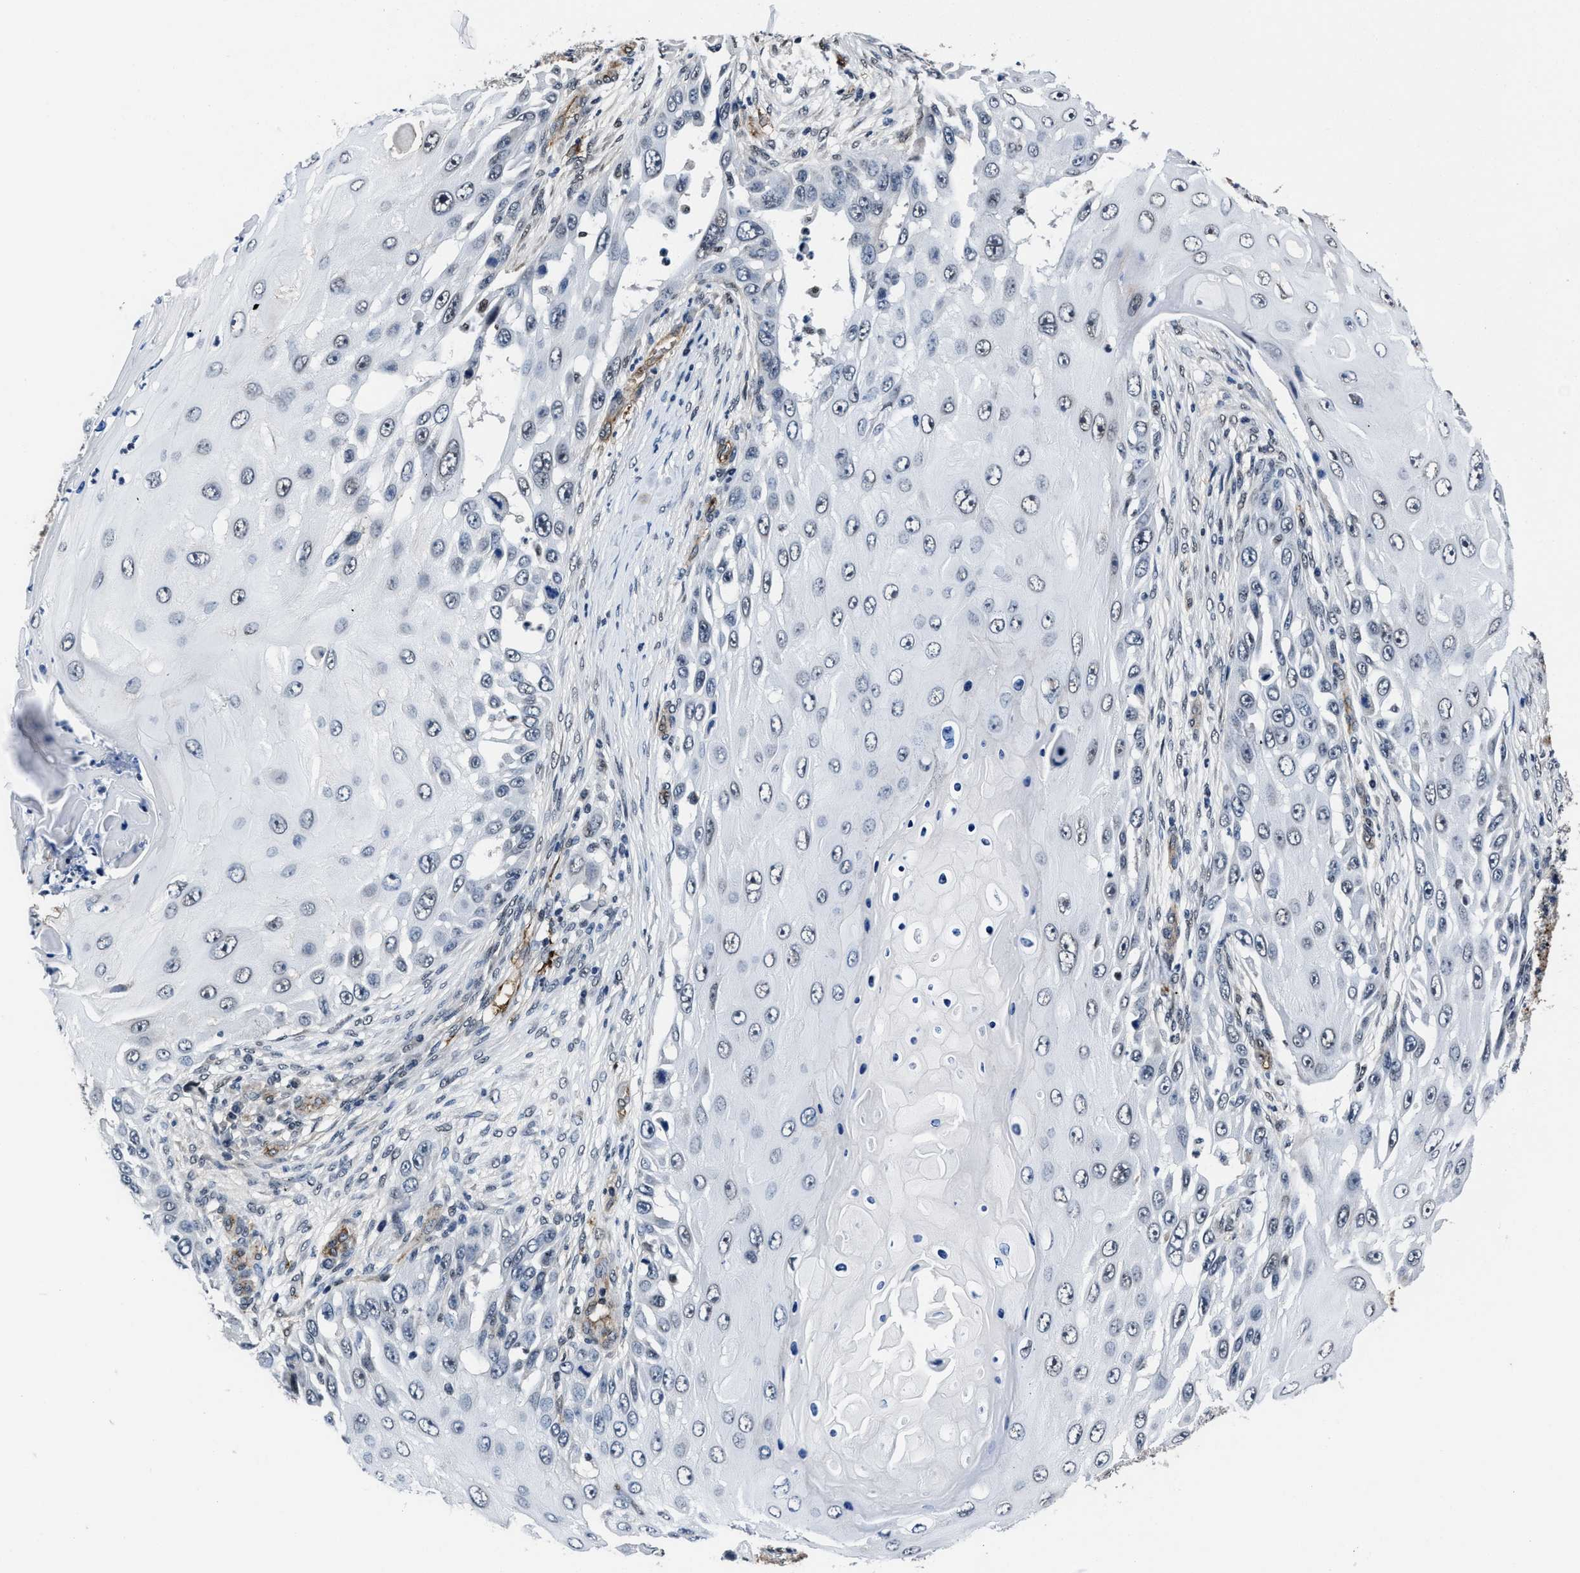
{"staining": {"intensity": "negative", "quantity": "none", "location": "none"}, "tissue": "skin cancer", "cell_type": "Tumor cells", "image_type": "cancer", "snomed": [{"axis": "morphology", "description": "Squamous cell carcinoma, NOS"}, {"axis": "topography", "description": "Skin"}], "caption": "DAB immunohistochemical staining of human skin cancer displays no significant expression in tumor cells.", "gene": "MARCKSL1", "patient": {"sex": "female", "age": 44}}